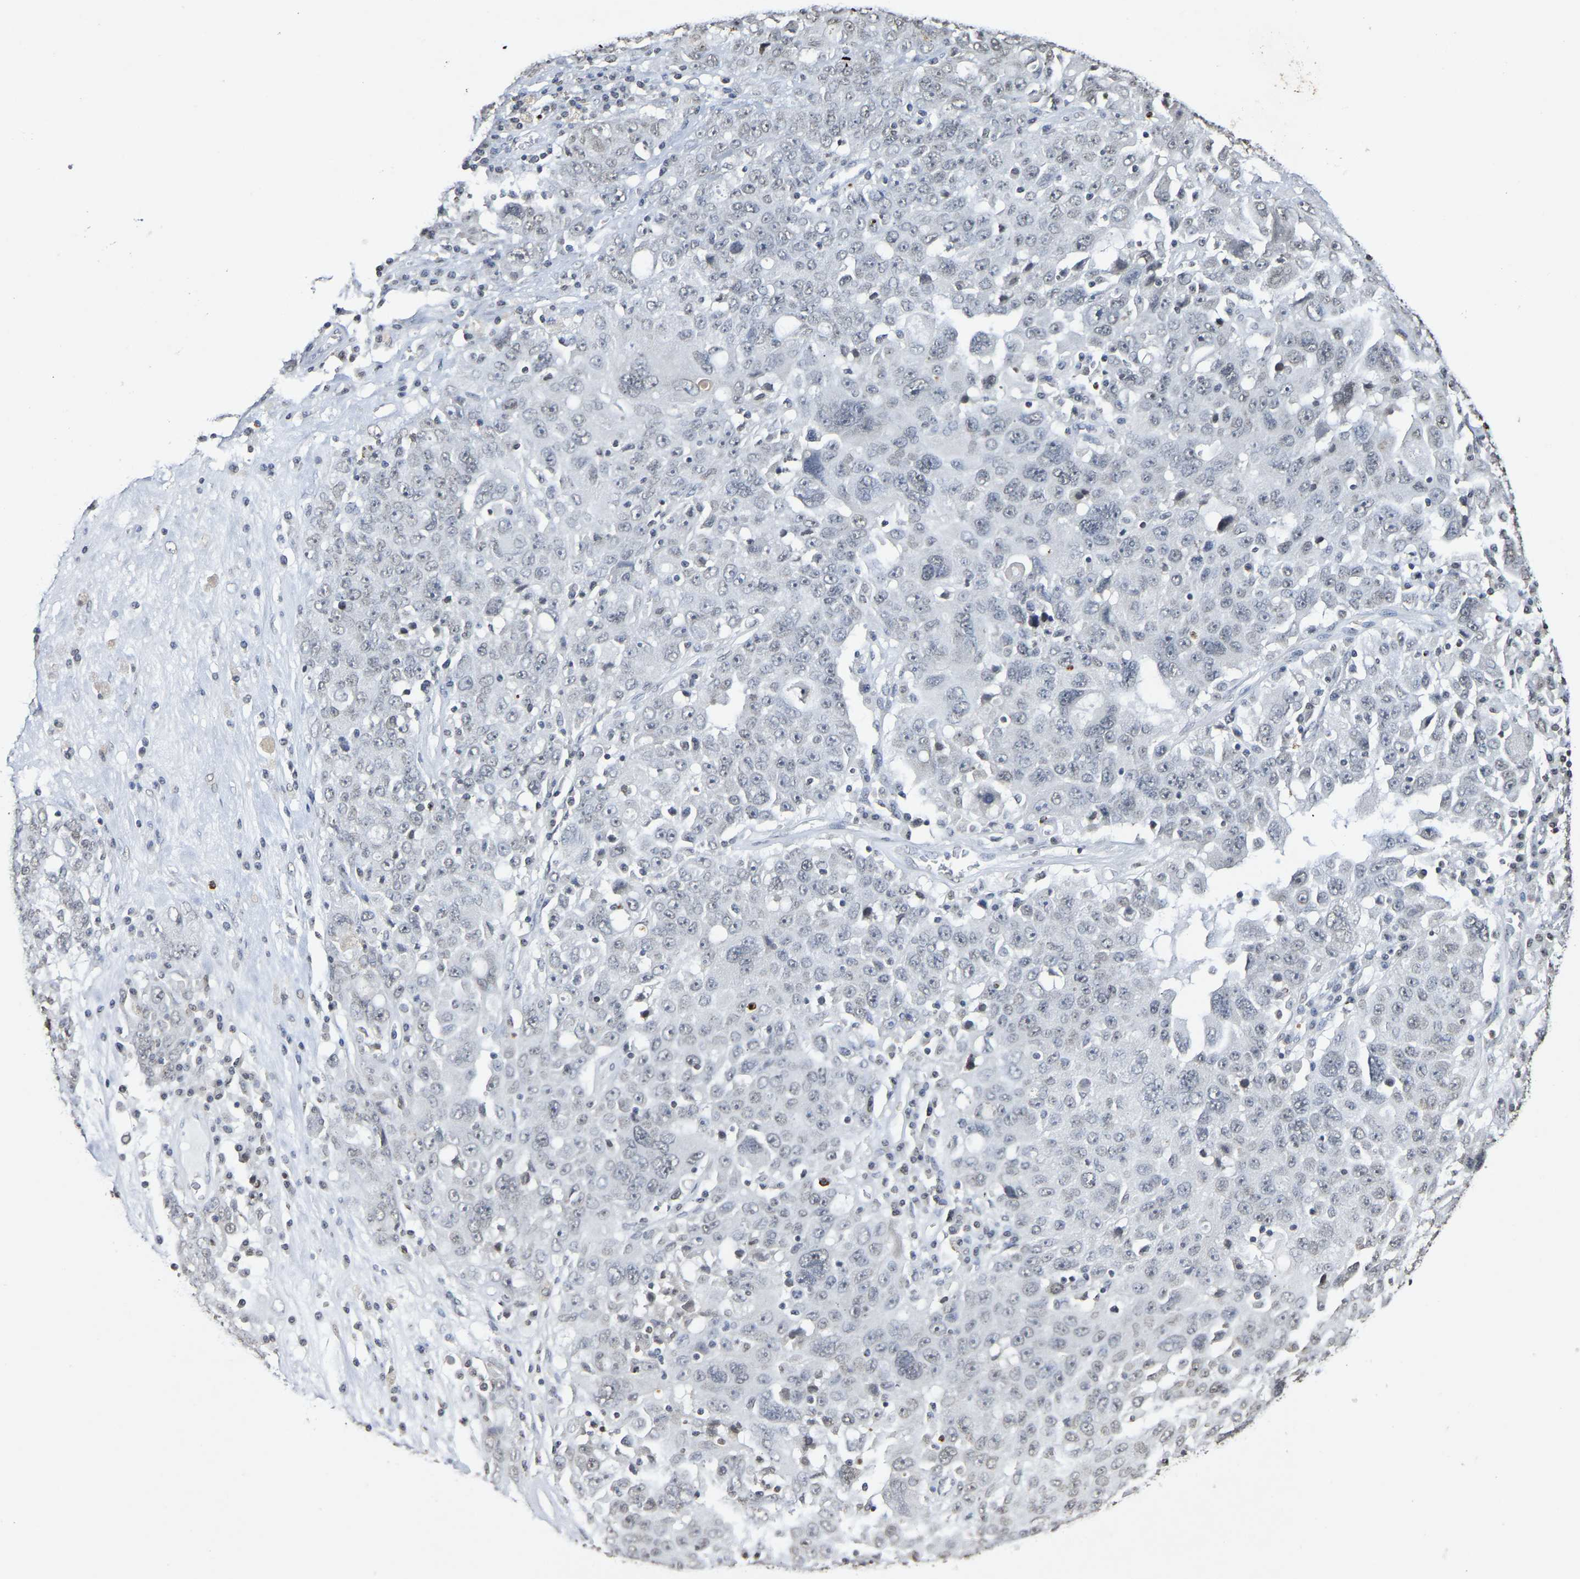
{"staining": {"intensity": "negative", "quantity": "none", "location": "none"}, "tissue": "ovarian cancer", "cell_type": "Tumor cells", "image_type": "cancer", "snomed": [{"axis": "morphology", "description": "Carcinoma, endometroid"}, {"axis": "topography", "description": "Ovary"}], "caption": "An image of ovarian cancer stained for a protein demonstrates no brown staining in tumor cells. Brightfield microscopy of immunohistochemistry (IHC) stained with DAB (brown) and hematoxylin (blue), captured at high magnification.", "gene": "ATF4", "patient": {"sex": "female", "age": 62}}